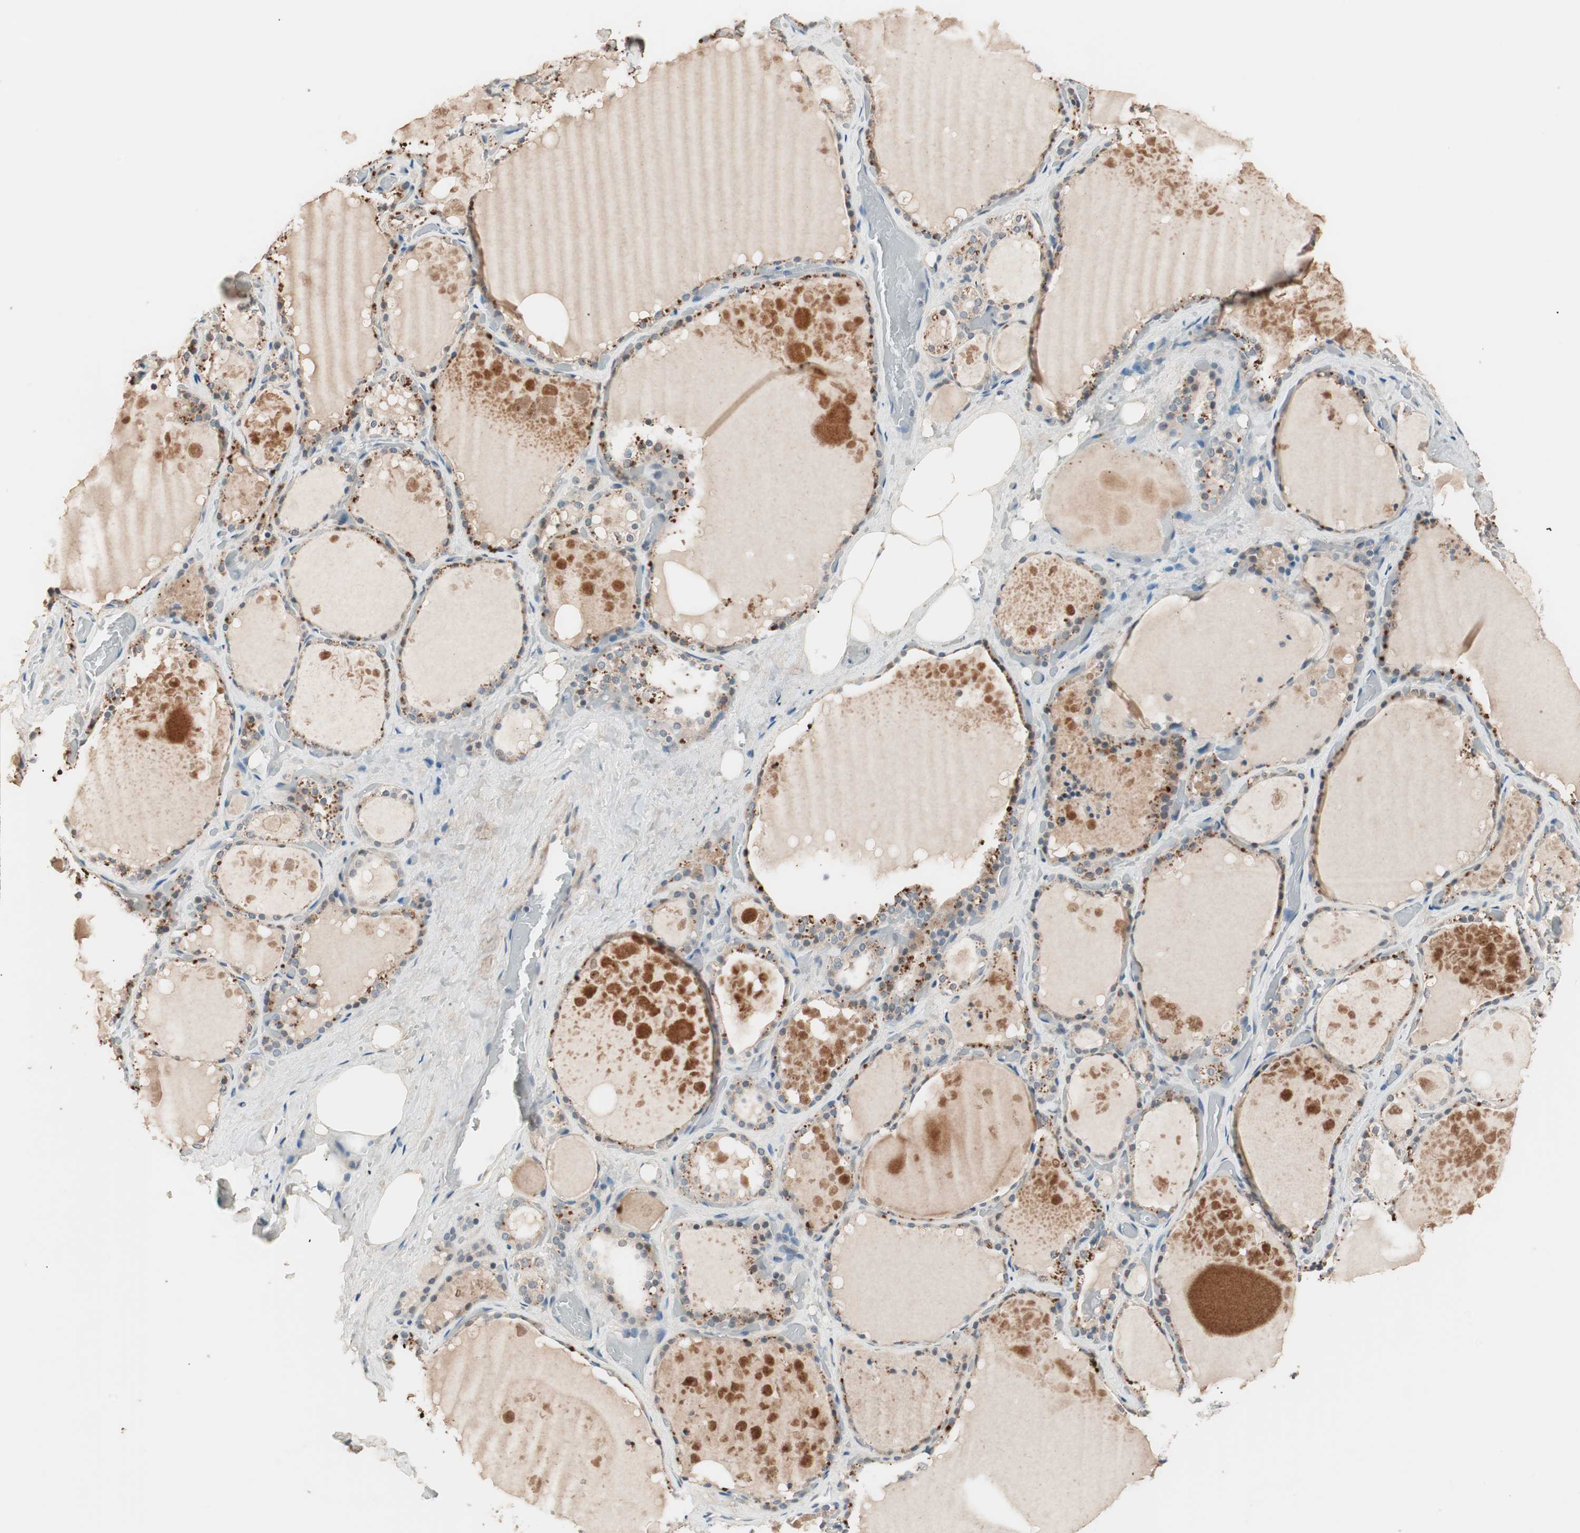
{"staining": {"intensity": "moderate", "quantity": ">75%", "location": "cytoplasmic/membranous,nuclear"}, "tissue": "thyroid gland", "cell_type": "Glandular cells", "image_type": "normal", "snomed": [{"axis": "morphology", "description": "Normal tissue, NOS"}, {"axis": "topography", "description": "Thyroid gland"}], "caption": "Protein staining displays moderate cytoplasmic/membranous,nuclear expression in approximately >75% of glandular cells in normal thyroid gland. The protein of interest is stained brown, and the nuclei are stained in blue (DAB (3,3'-diaminobenzidine) IHC with brightfield microscopy, high magnification).", "gene": "NFRKB", "patient": {"sex": "male", "age": 61}}